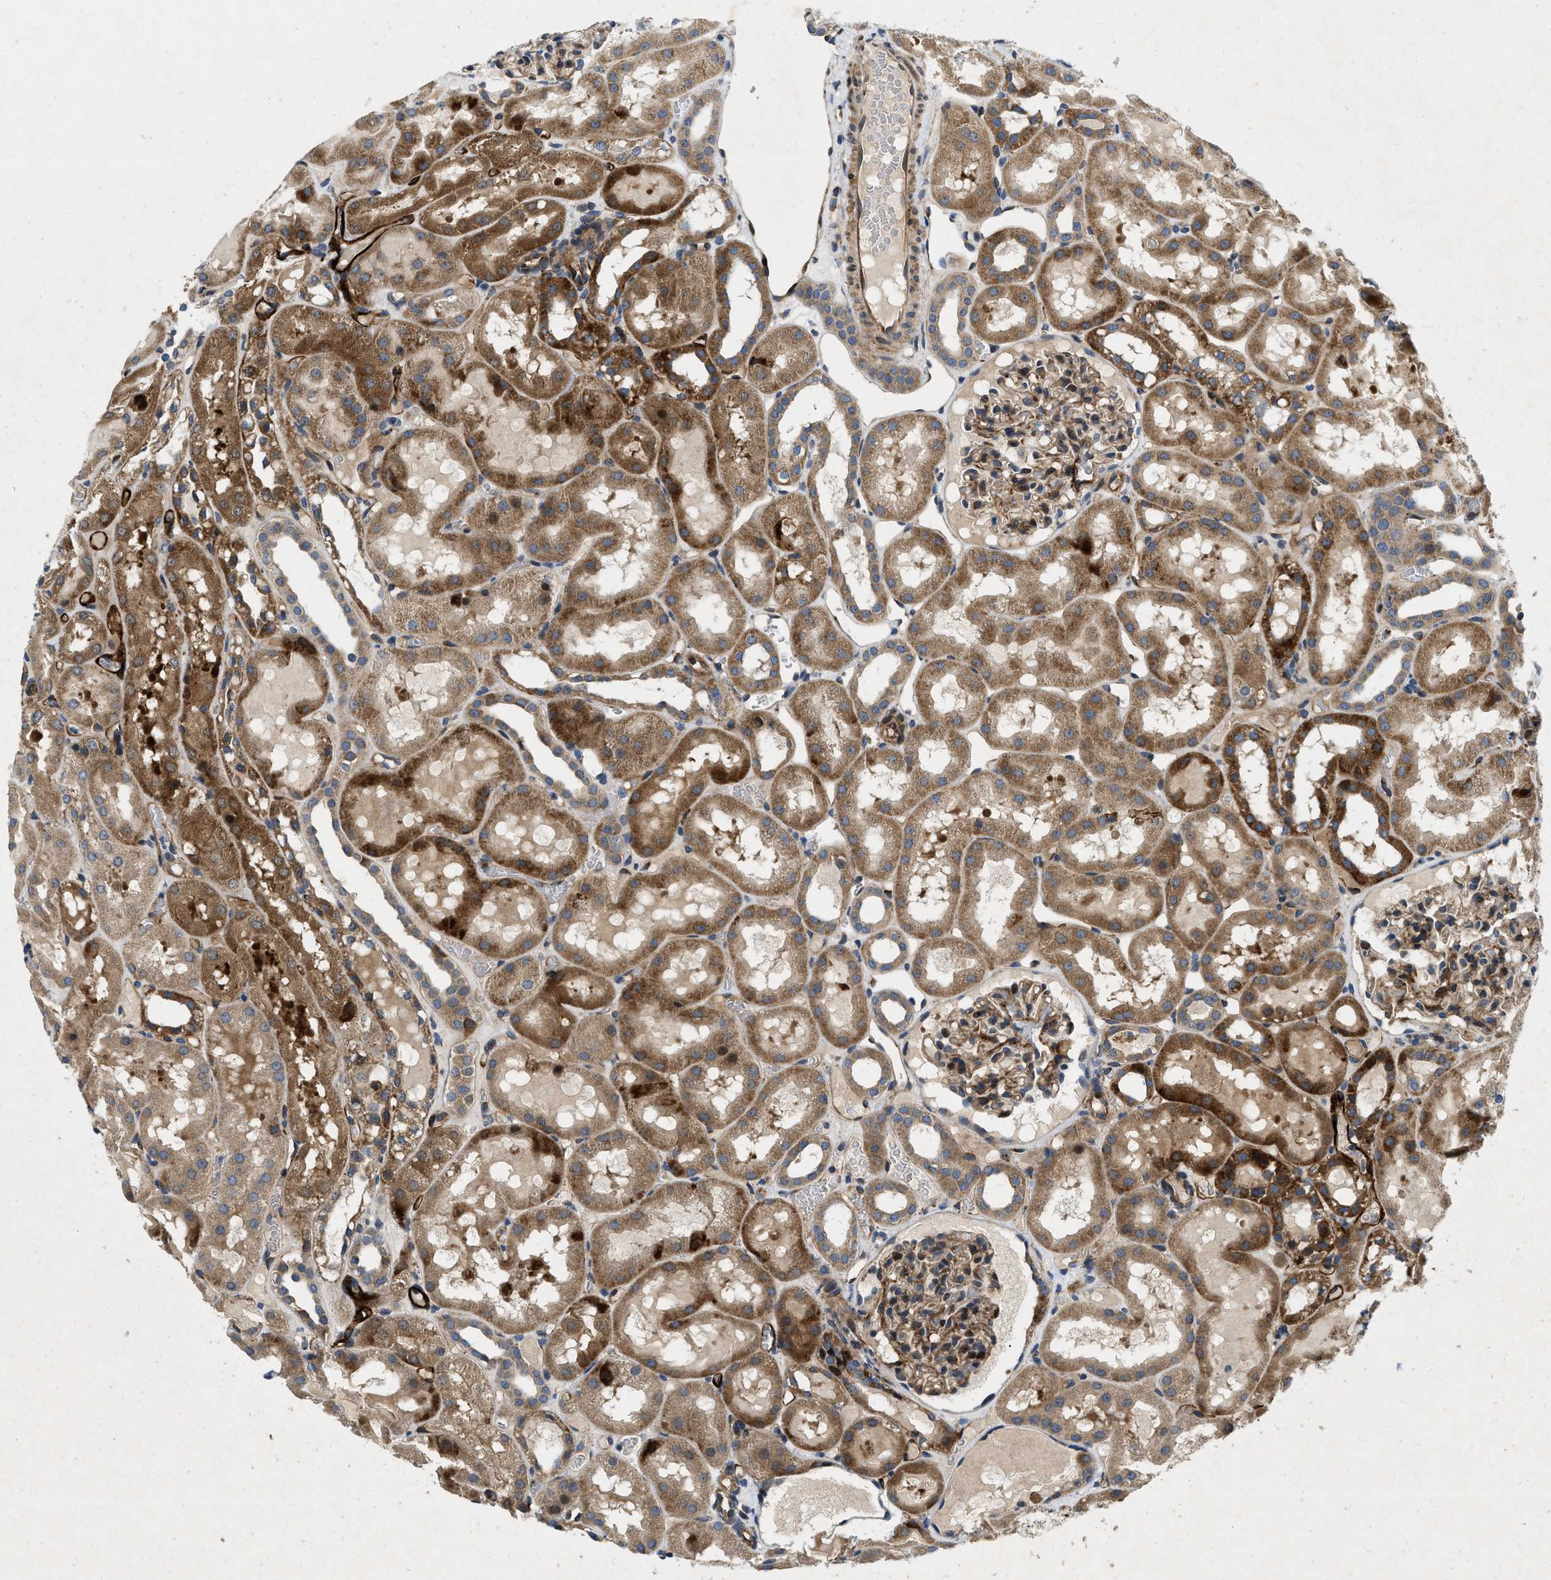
{"staining": {"intensity": "moderate", "quantity": ">75%", "location": "cytoplasmic/membranous"}, "tissue": "kidney", "cell_type": "Cells in glomeruli", "image_type": "normal", "snomed": [{"axis": "morphology", "description": "Normal tissue, NOS"}, {"axis": "topography", "description": "Kidney"}, {"axis": "topography", "description": "Urinary bladder"}], "caption": "Immunohistochemistry (DAB (3,3'-diaminobenzidine)) staining of benign kidney displays moderate cytoplasmic/membranous protein staining in about >75% of cells in glomeruli. (DAB (3,3'-diaminobenzidine) = brown stain, brightfield microscopy at high magnification).", "gene": "HSPA12B", "patient": {"sex": "male", "age": 16}}